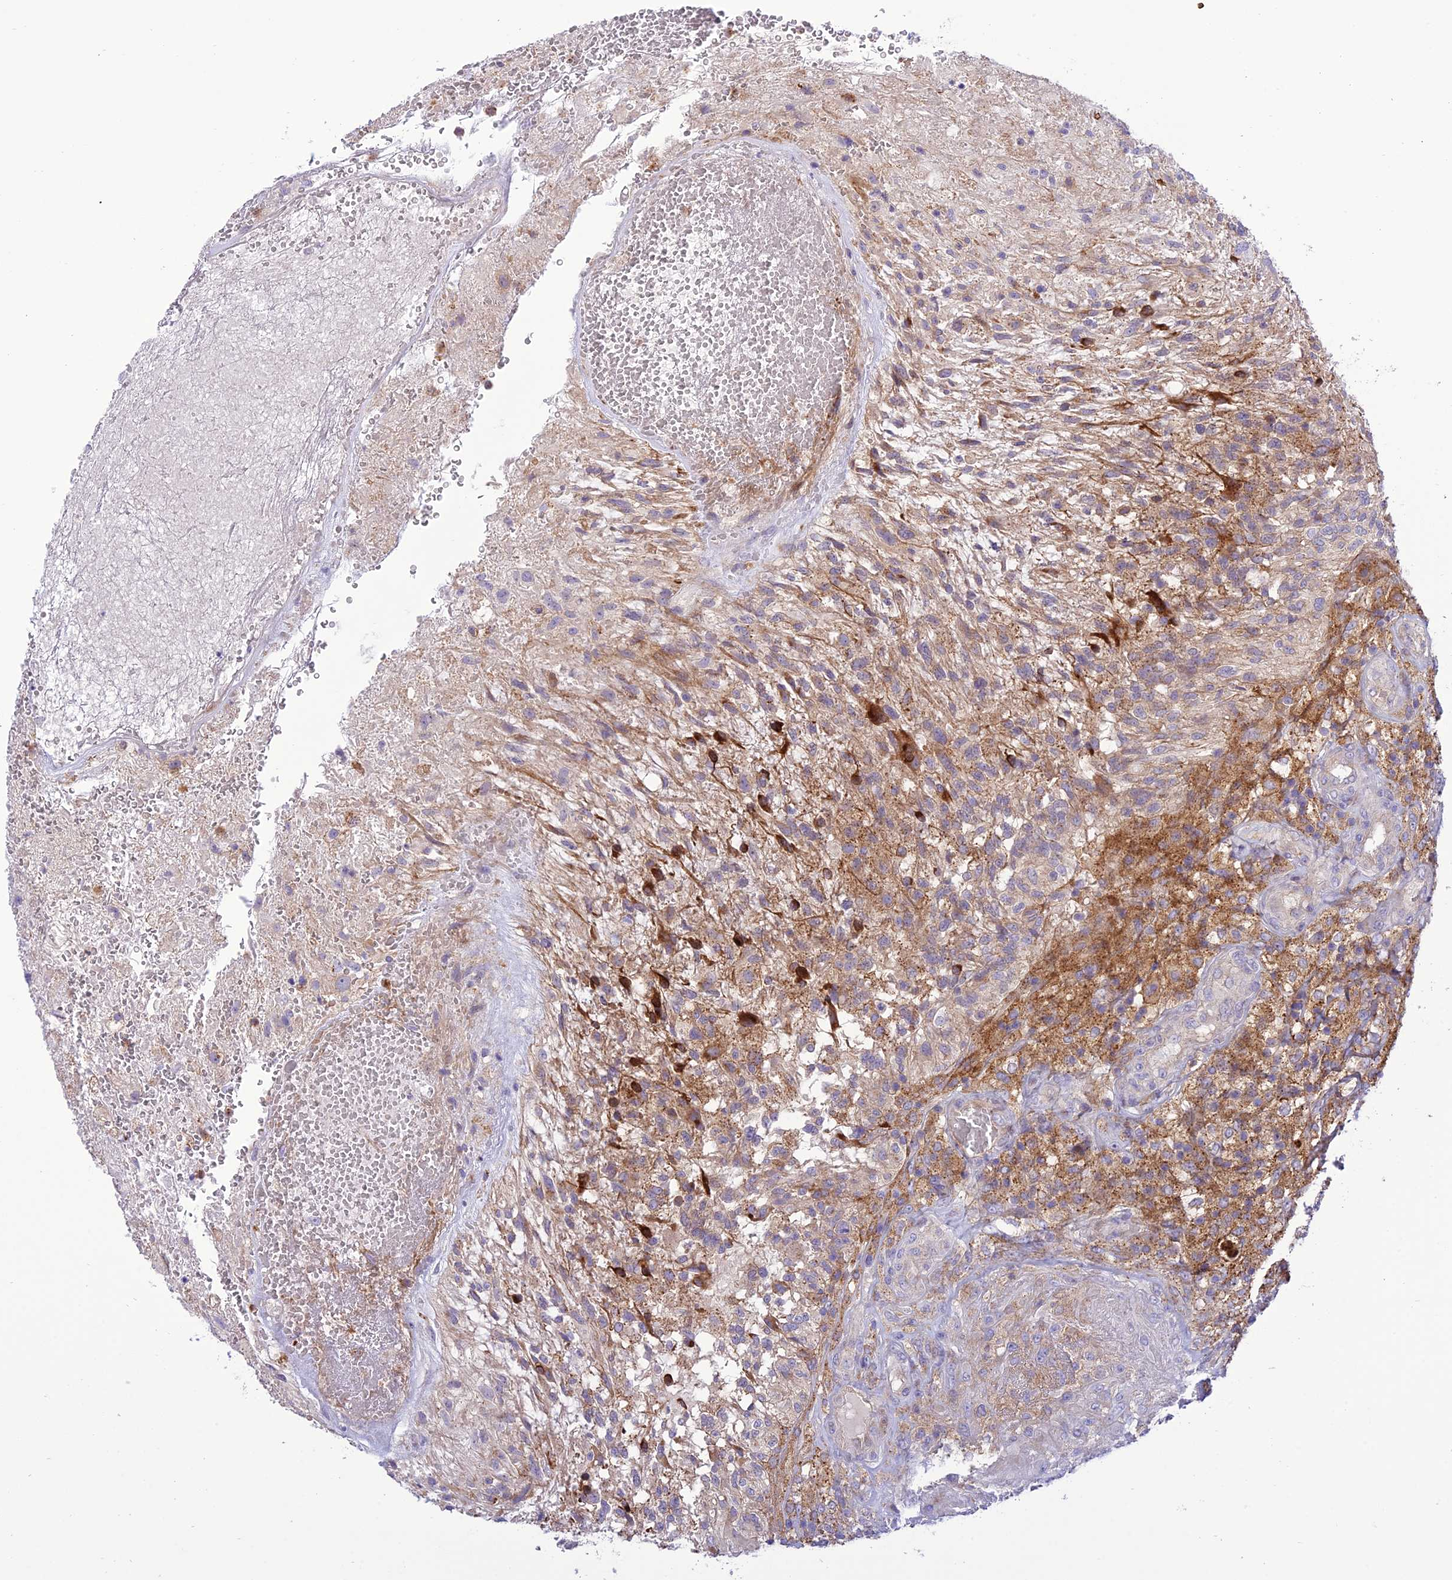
{"staining": {"intensity": "negative", "quantity": "none", "location": "none"}, "tissue": "glioma", "cell_type": "Tumor cells", "image_type": "cancer", "snomed": [{"axis": "morphology", "description": "Glioma, malignant, High grade"}, {"axis": "topography", "description": "Brain"}], "caption": "This is an immunohistochemistry (IHC) photomicrograph of malignant glioma (high-grade). There is no expression in tumor cells.", "gene": "JMY", "patient": {"sex": "male", "age": 56}}